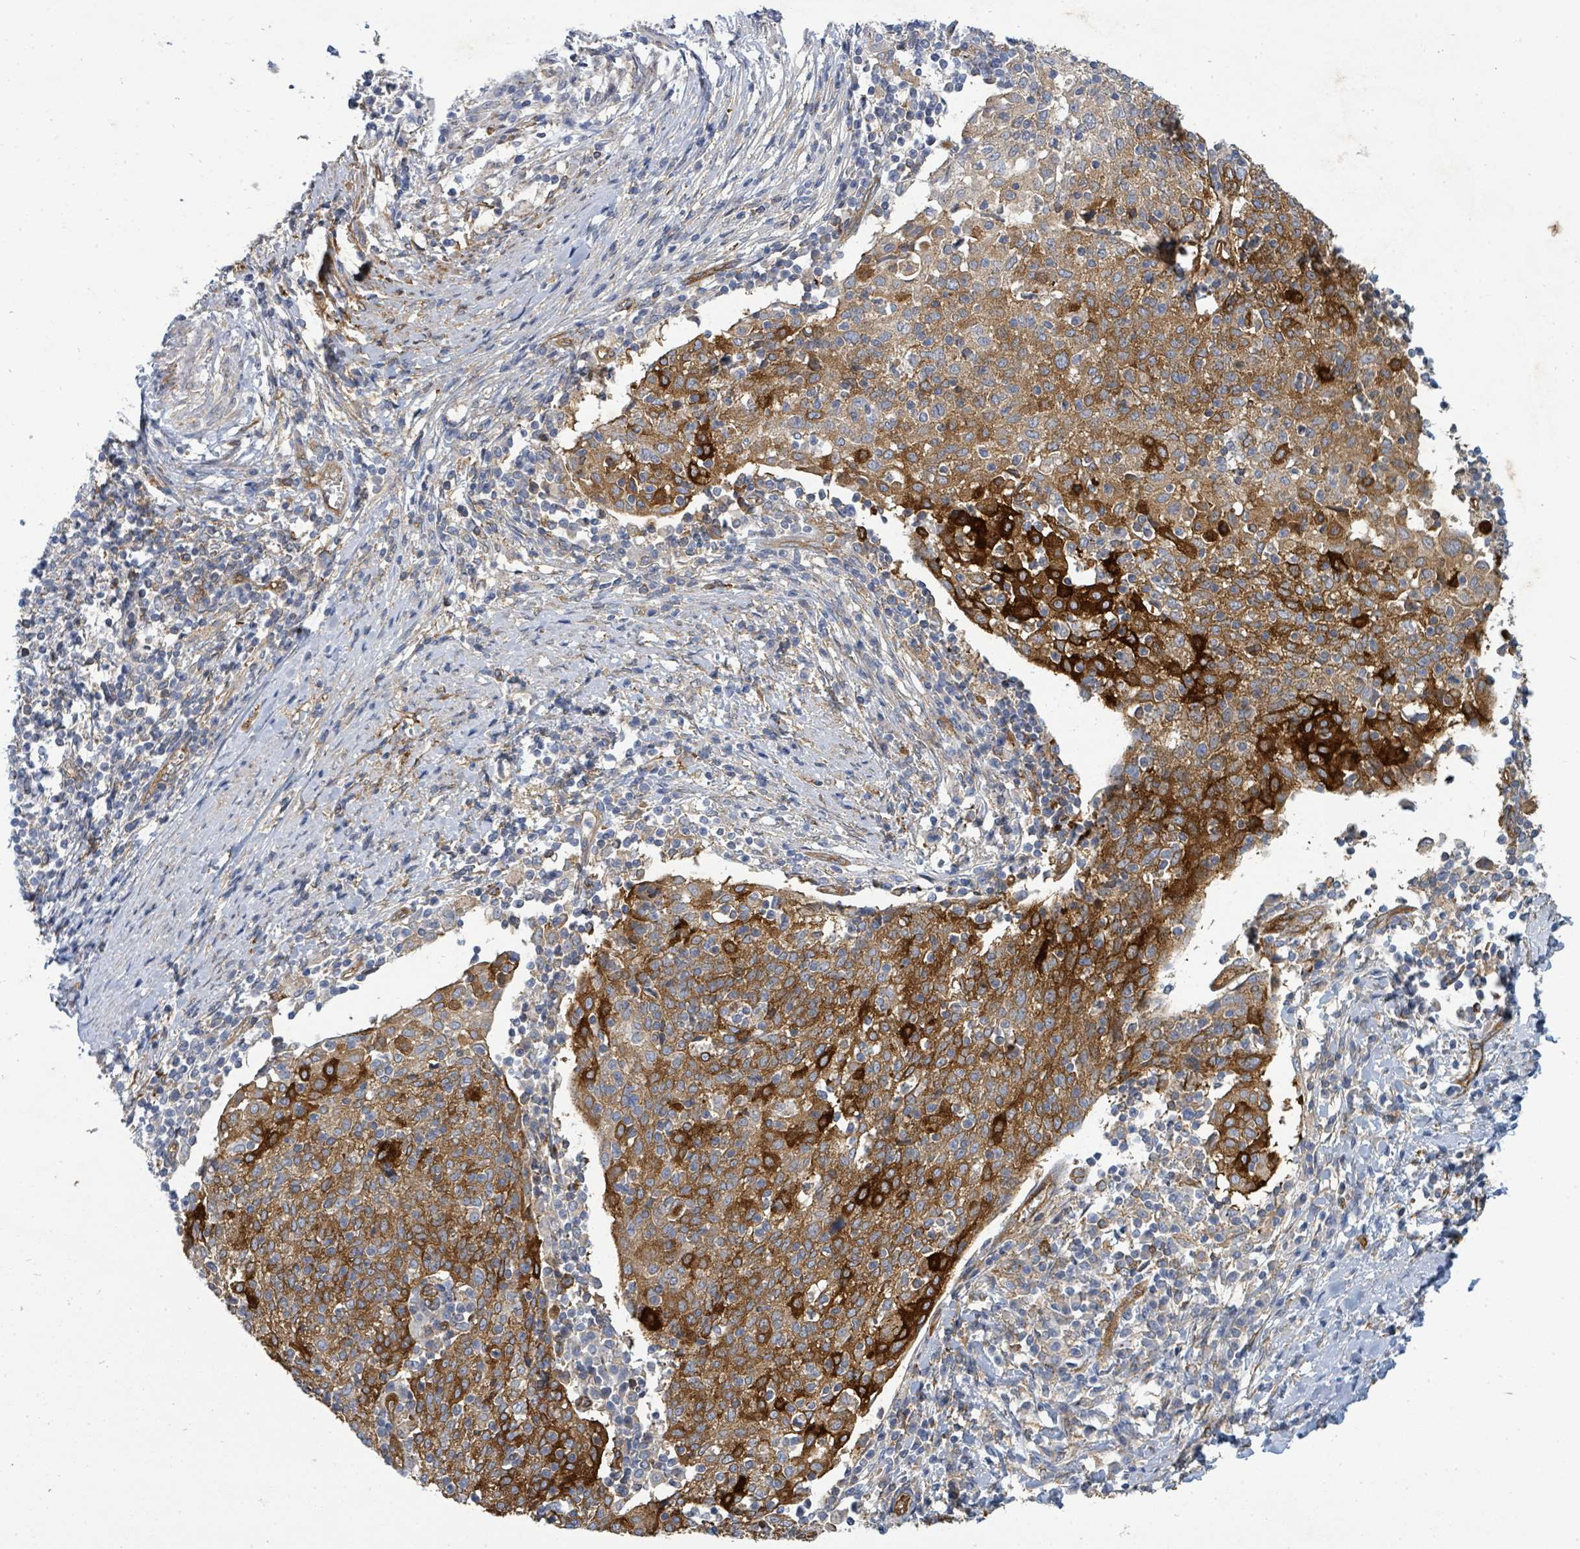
{"staining": {"intensity": "strong", "quantity": "<25%", "location": "cytoplasmic/membranous"}, "tissue": "cervical cancer", "cell_type": "Tumor cells", "image_type": "cancer", "snomed": [{"axis": "morphology", "description": "Squamous cell carcinoma, NOS"}, {"axis": "topography", "description": "Cervix"}], "caption": "IHC staining of cervical cancer (squamous cell carcinoma), which exhibits medium levels of strong cytoplasmic/membranous expression in approximately <25% of tumor cells indicating strong cytoplasmic/membranous protein positivity. The staining was performed using DAB (3,3'-diaminobenzidine) (brown) for protein detection and nuclei were counterstained in hematoxylin (blue).", "gene": "IFIT1", "patient": {"sex": "female", "age": 52}}